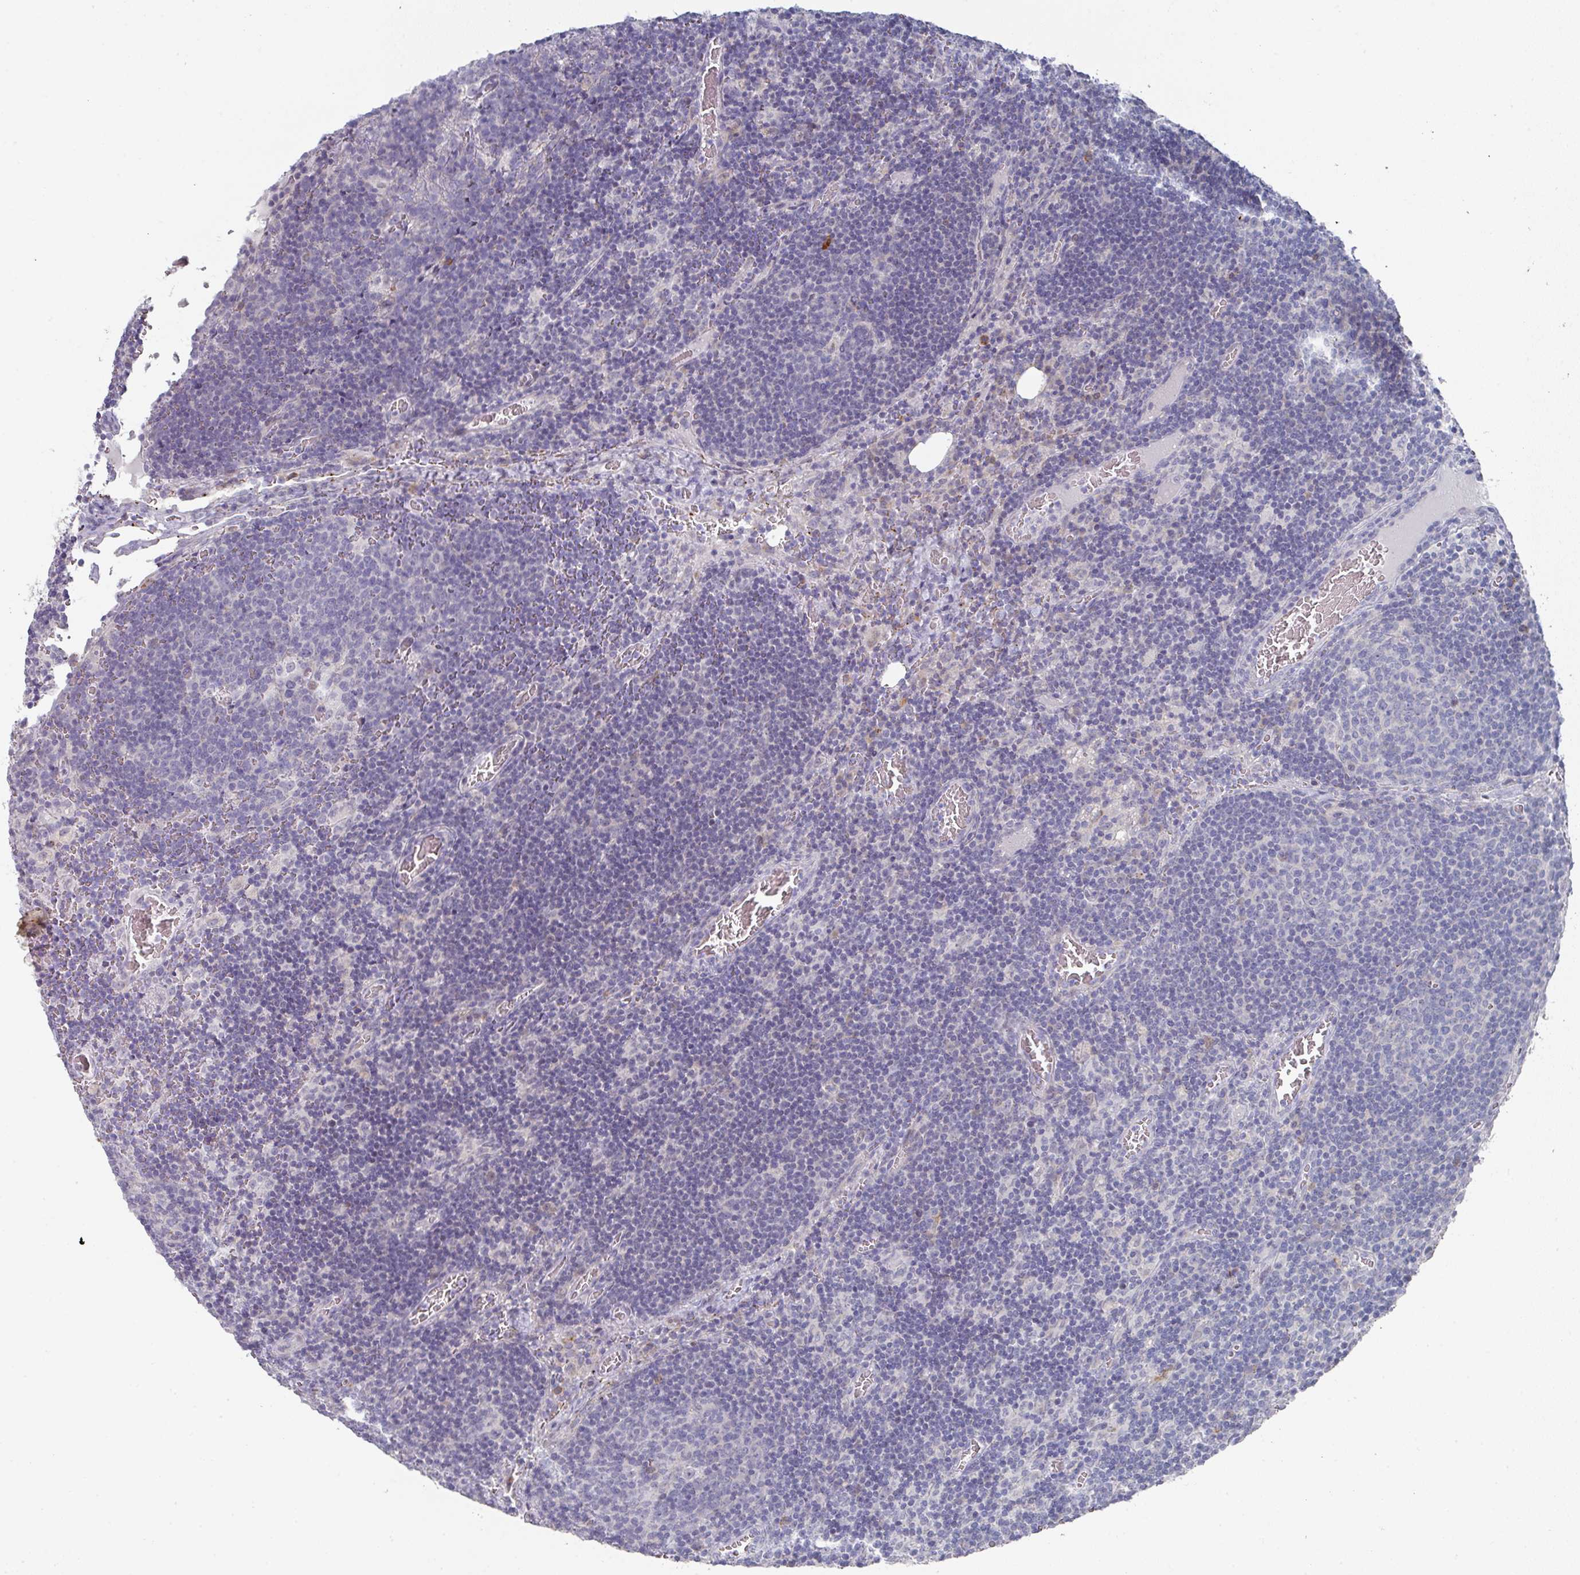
{"staining": {"intensity": "negative", "quantity": "none", "location": "none"}, "tissue": "lymph node", "cell_type": "Germinal center cells", "image_type": "normal", "snomed": [{"axis": "morphology", "description": "Normal tissue, NOS"}, {"axis": "topography", "description": "Lymph node"}], "caption": "High power microscopy histopathology image of an immunohistochemistry (IHC) photomicrograph of benign lymph node, revealing no significant staining in germinal center cells.", "gene": "NT5C1A", "patient": {"sex": "male", "age": 50}}